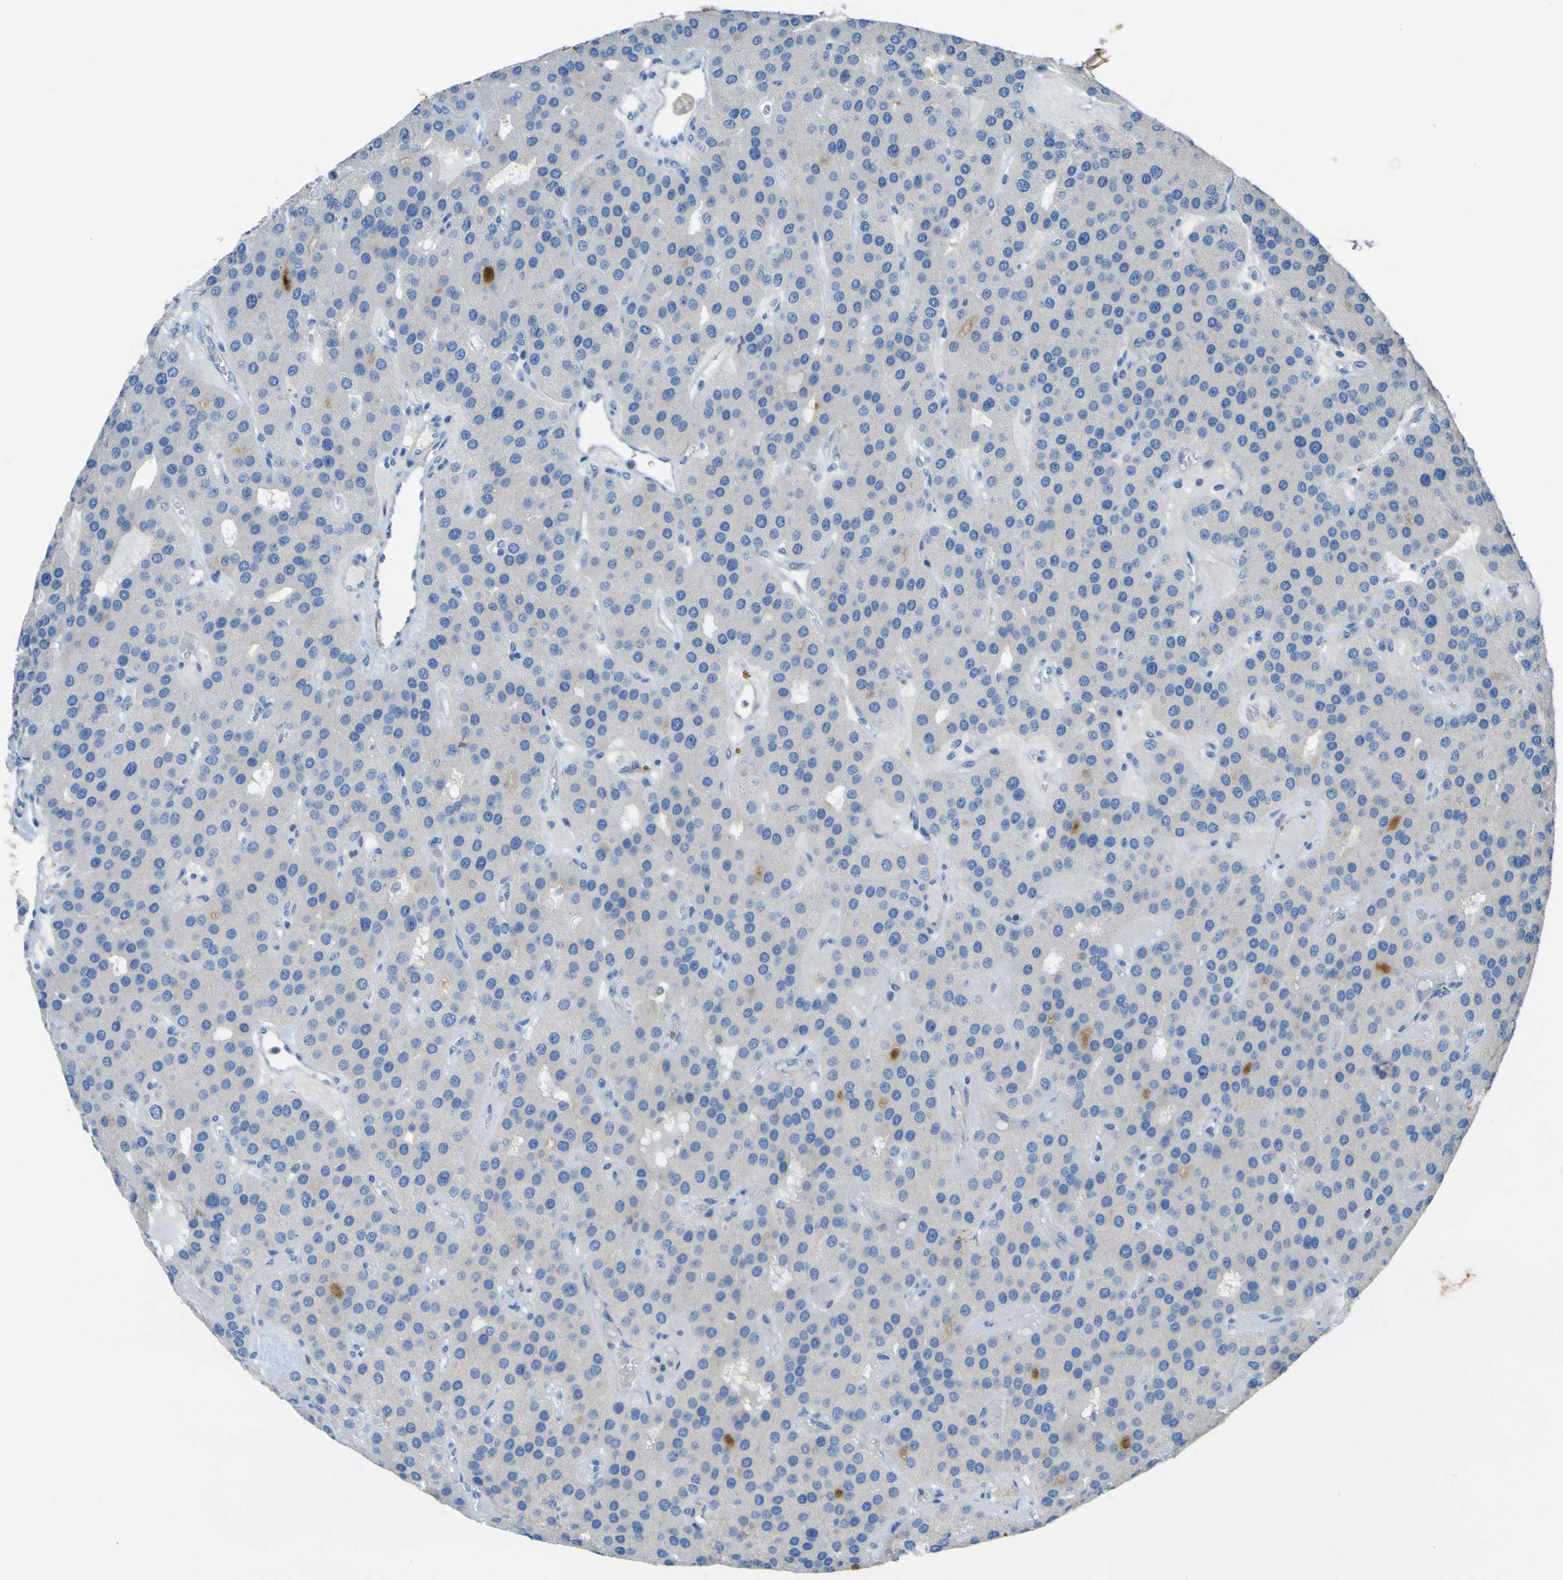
{"staining": {"intensity": "weak", "quantity": "<25%", "location": "cytoplasmic/membranous"}, "tissue": "parathyroid gland", "cell_type": "Glandular cells", "image_type": "normal", "snomed": [{"axis": "morphology", "description": "Normal tissue, NOS"}, {"axis": "morphology", "description": "Adenoma, NOS"}, {"axis": "topography", "description": "Parathyroid gland"}], "caption": "A high-resolution micrograph shows immunohistochemistry staining of unremarkable parathyroid gland, which reveals no significant expression in glandular cells.", "gene": "OGN", "patient": {"sex": "female", "age": 86}}